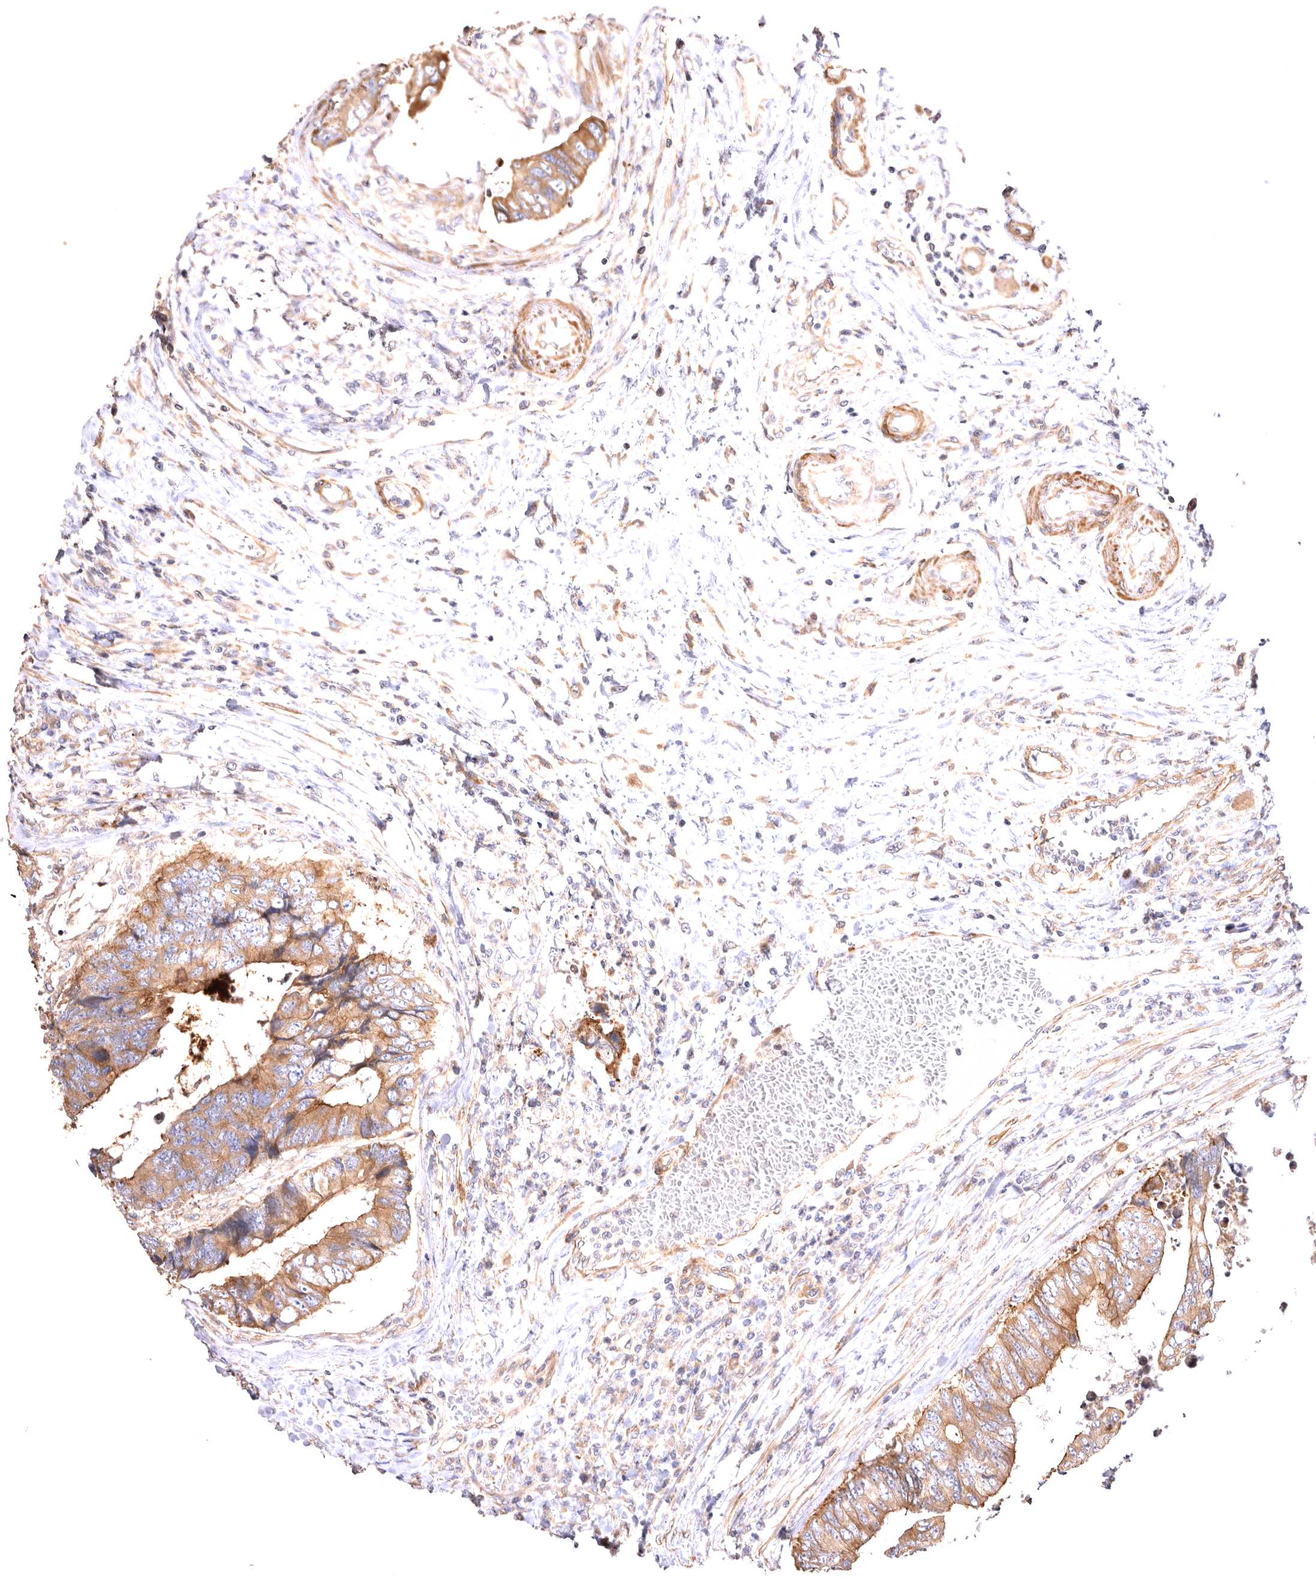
{"staining": {"intensity": "moderate", "quantity": ">75%", "location": "cytoplasmic/membranous"}, "tissue": "colorectal cancer", "cell_type": "Tumor cells", "image_type": "cancer", "snomed": [{"axis": "morphology", "description": "Adenocarcinoma, NOS"}, {"axis": "topography", "description": "Rectum"}], "caption": "A medium amount of moderate cytoplasmic/membranous positivity is seen in approximately >75% of tumor cells in colorectal cancer (adenocarcinoma) tissue.", "gene": "VPS45", "patient": {"sex": "male", "age": 84}}